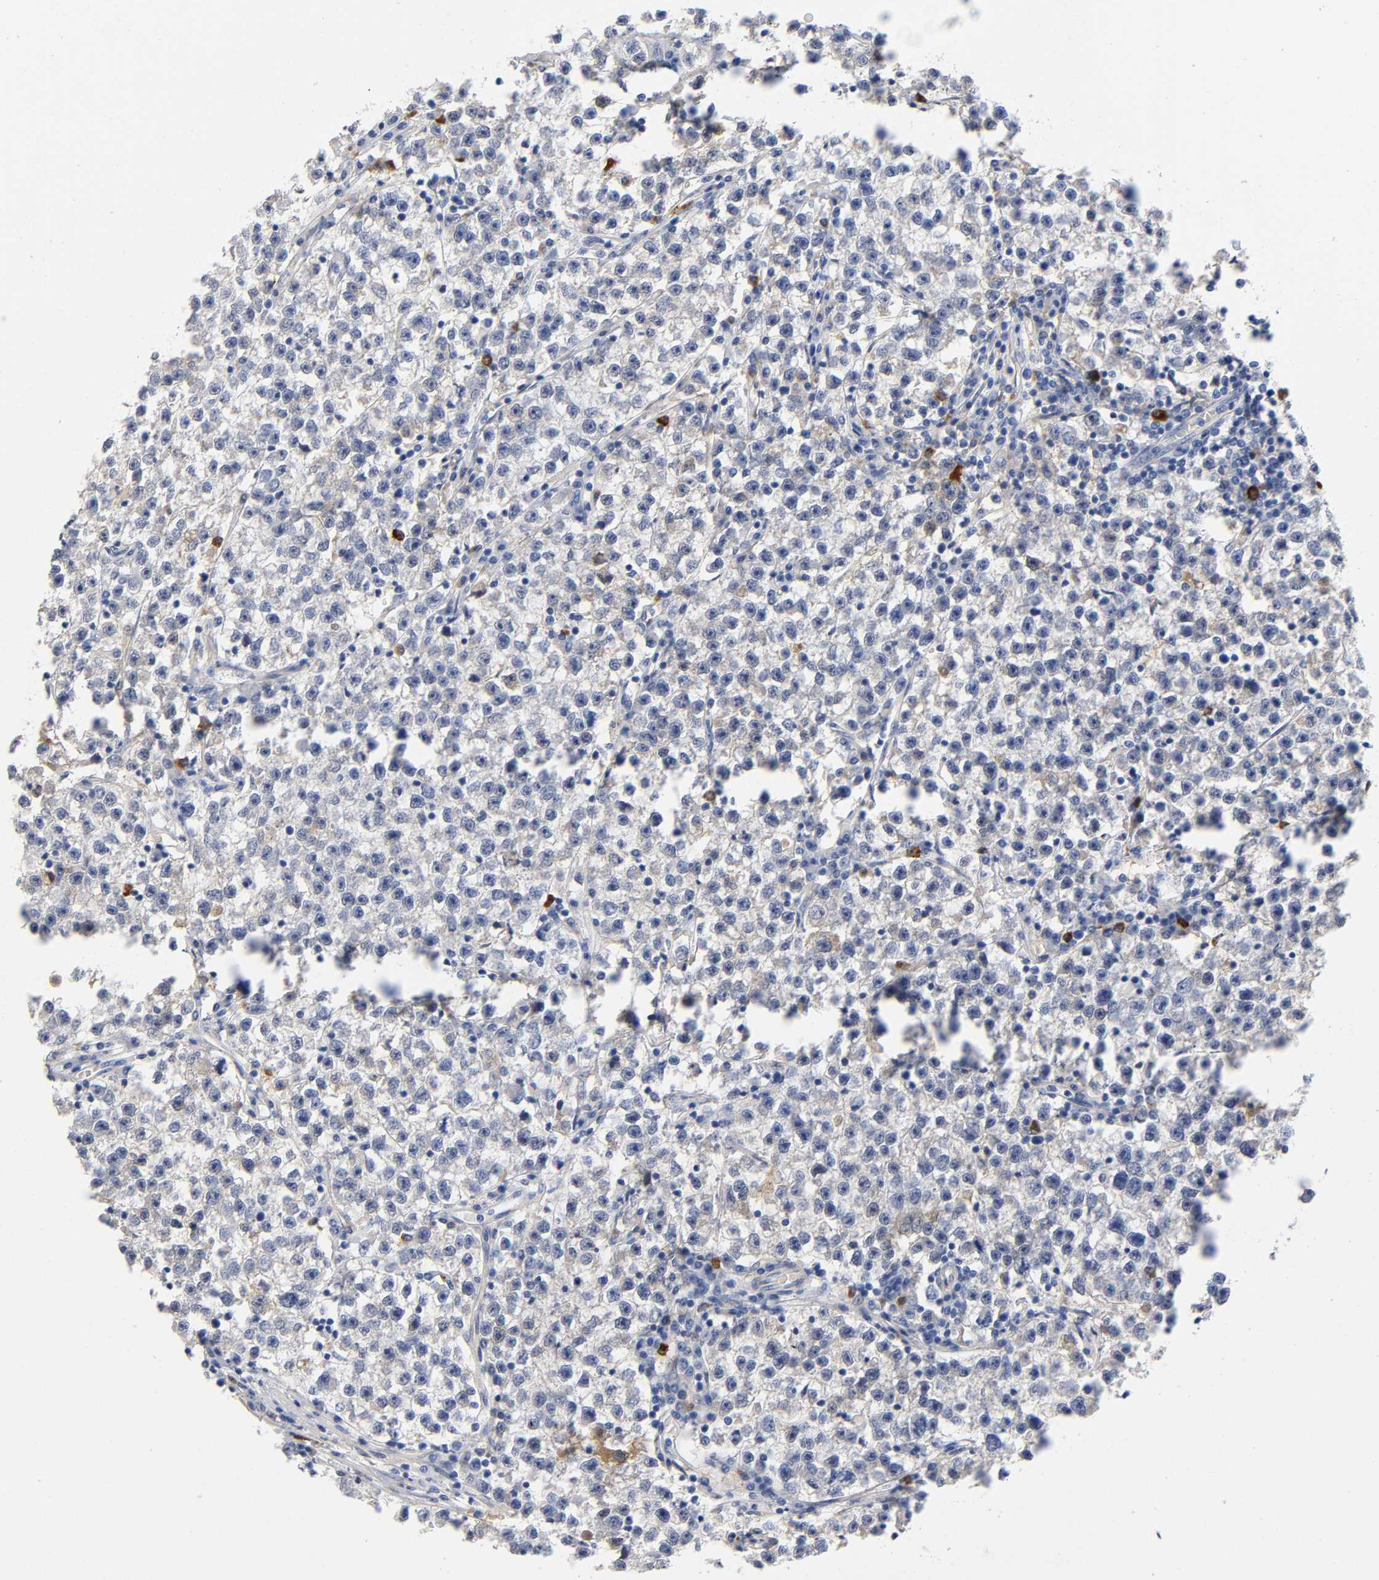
{"staining": {"intensity": "weak", "quantity": "<25%", "location": "cytoplasmic/membranous"}, "tissue": "testis cancer", "cell_type": "Tumor cells", "image_type": "cancer", "snomed": [{"axis": "morphology", "description": "Seminoma, NOS"}, {"axis": "topography", "description": "Testis"}], "caption": "Immunohistochemical staining of testis seminoma reveals no significant staining in tumor cells. The staining was performed using DAB (3,3'-diaminobenzidine) to visualize the protein expression in brown, while the nuclei were stained in blue with hematoxylin (Magnification: 20x).", "gene": "TNC", "patient": {"sex": "male", "age": 22}}